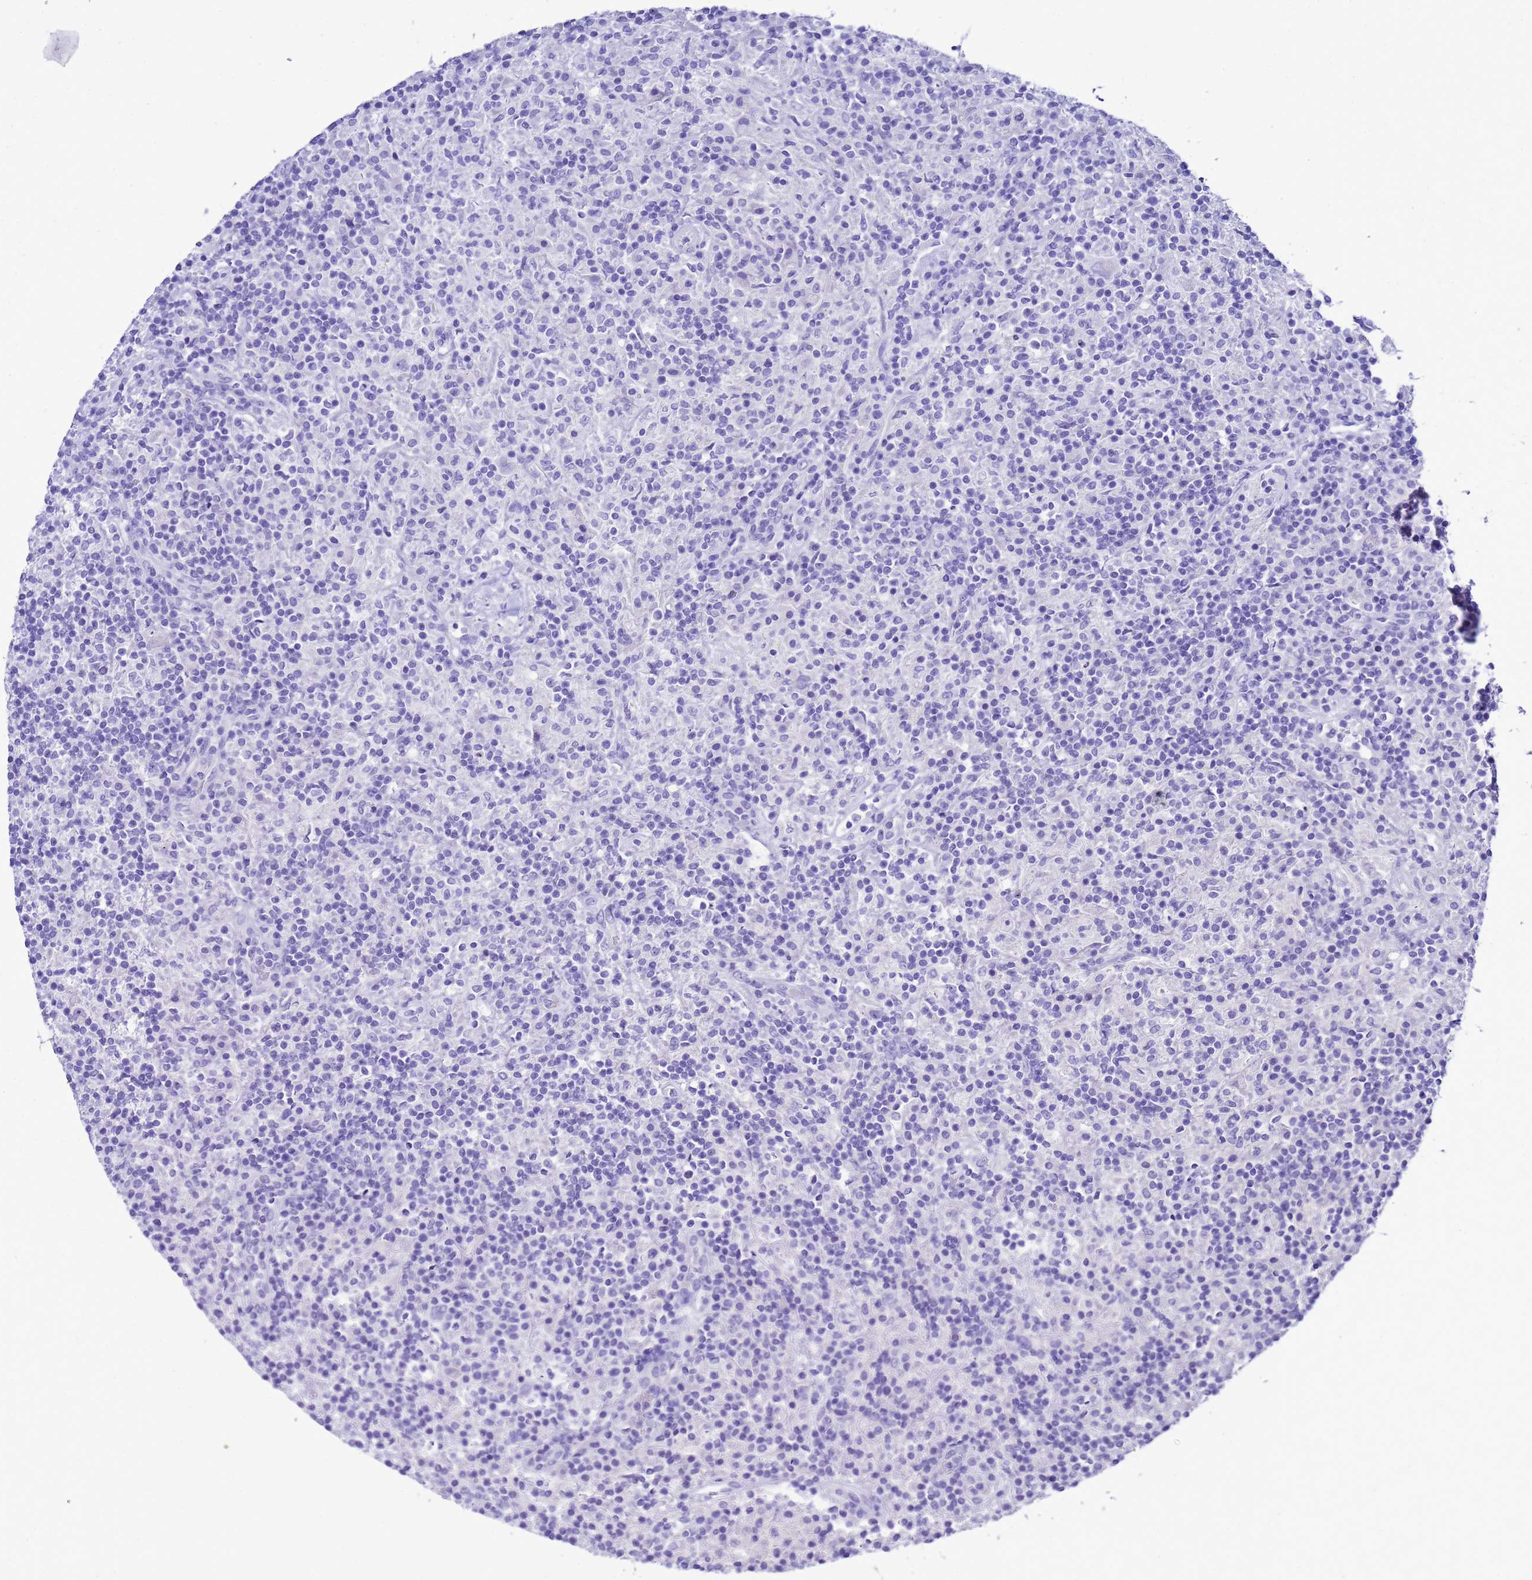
{"staining": {"intensity": "negative", "quantity": "none", "location": "none"}, "tissue": "lymphoma", "cell_type": "Tumor cells", "image_type": "cancer", "snomed": [{"axis": "morphology", "description": "Hodgkin's disease, NOS"}, {"axis": "topography", "description": "Lymph node"}], "caption": "Immunohistochemical staining of Hodgkin's disease demonstrates no significant positivity in tumor cells.", "gene": "BEST2", "patient": {"sex": "male", "age": 70}}